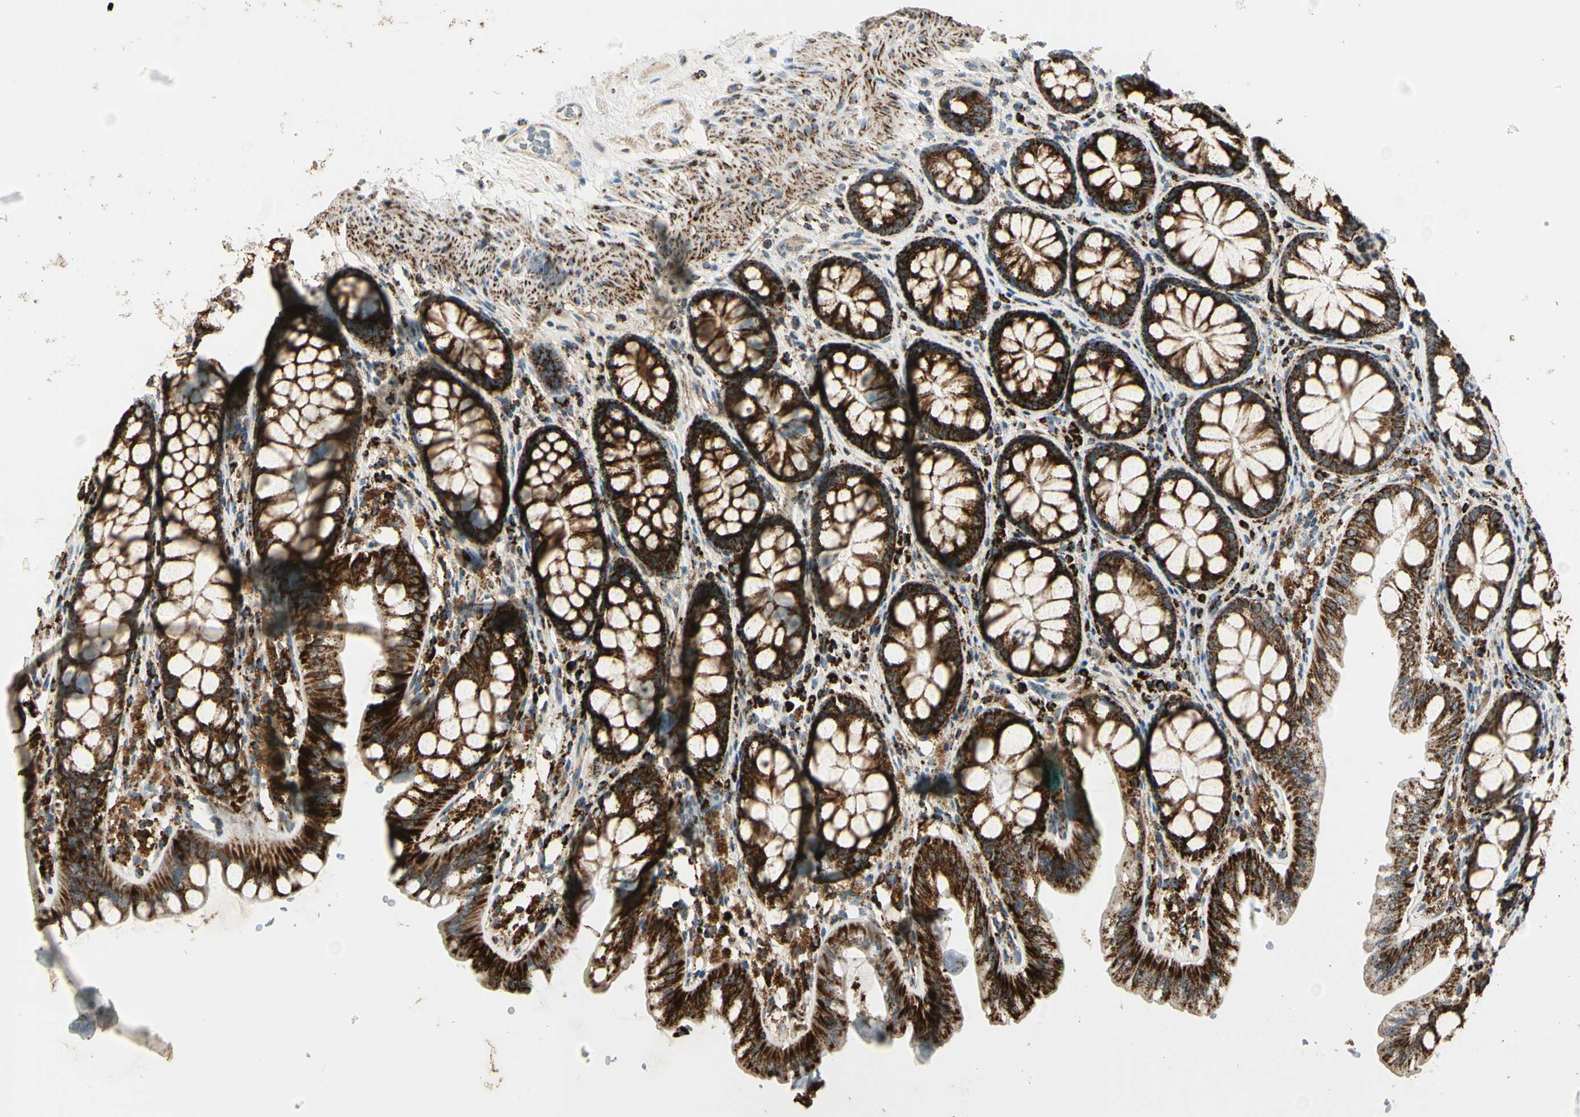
{"staining": {"intensity": "moderate", "quantity": ">75%", "location": "cytoplasmic/membranous"}, "tissue": "colon", "cell_type": "Endothelial cells", "image_type": "normal", "snomed": [{"axis": "morphology", "description": "Normal tissue, NOS"}, {"axis": "topography", "description": "Colon"}], "caption": "High-magnification brightfield microscopy of benign colon stained with DAB (brown) and counterstained with hematoxylin (blue). endothelial cells exhibit moderate cytoplasmic/membranous expression is present in about>75% of cells.", "gene": "ME2", "patient": {"sex": "female", "age": 55}}